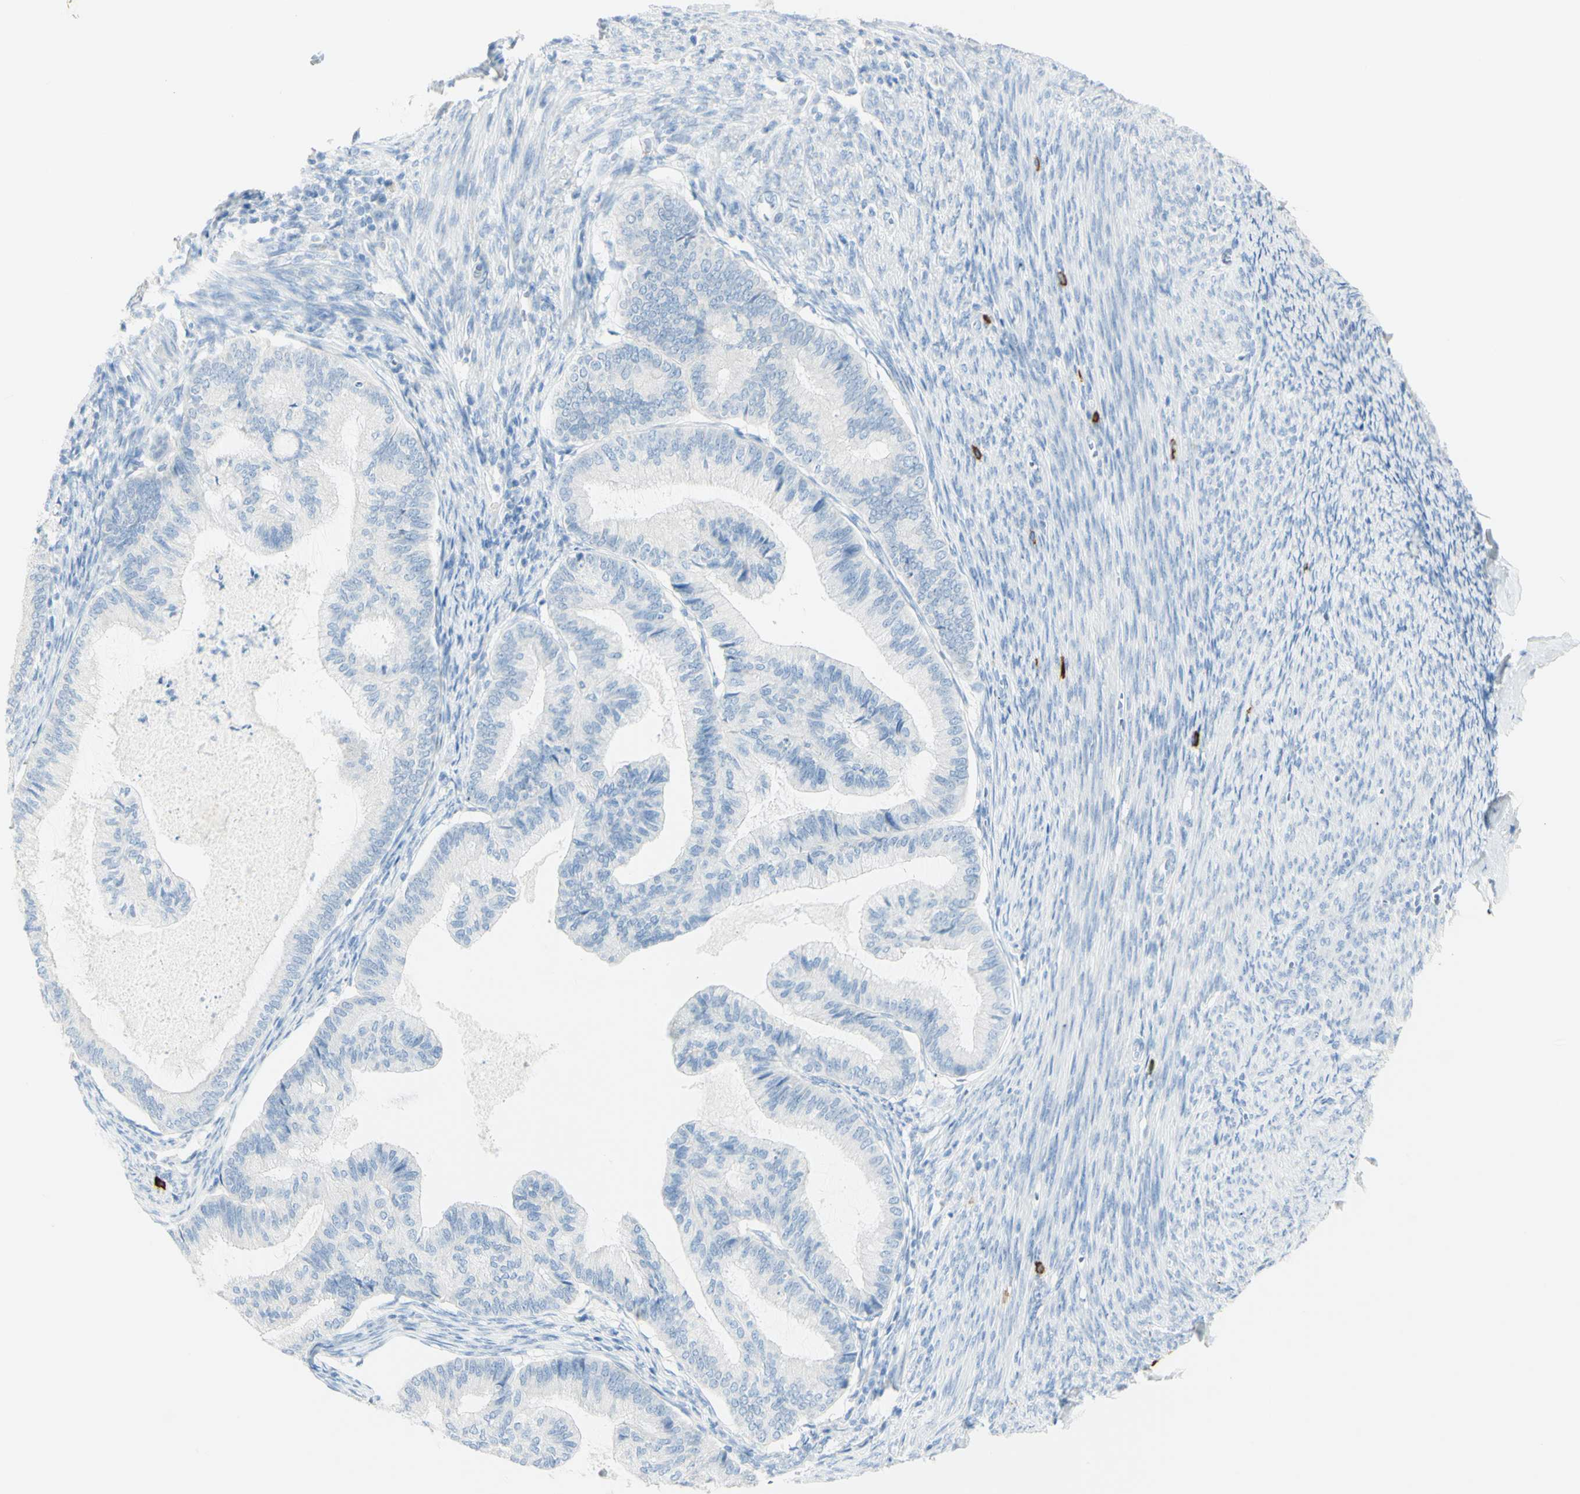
{"staining": {"intensity": "negative", "quantity": "none", "location": "none"}, "tissue": "cervical cancer", "cell_type": "Tumor cells", "image_type": "cancer", "snomed": [{"axis": "morphology", "description": "Normal tissue, NOS"}, {"axis": "morphology", "description": "Adenocarcinoma, NOS"}, {"axis": "topography", "description": "Cervix"}, {"axis": "topography", "description": "Endometrium"}], "caption": "Cervical cancer (adenocarcinoma) stained for a protein using IHC demonstrates no staining tumor cells.", "gene": "LETM1", "patient": {"sex": "female", "age": 86}}